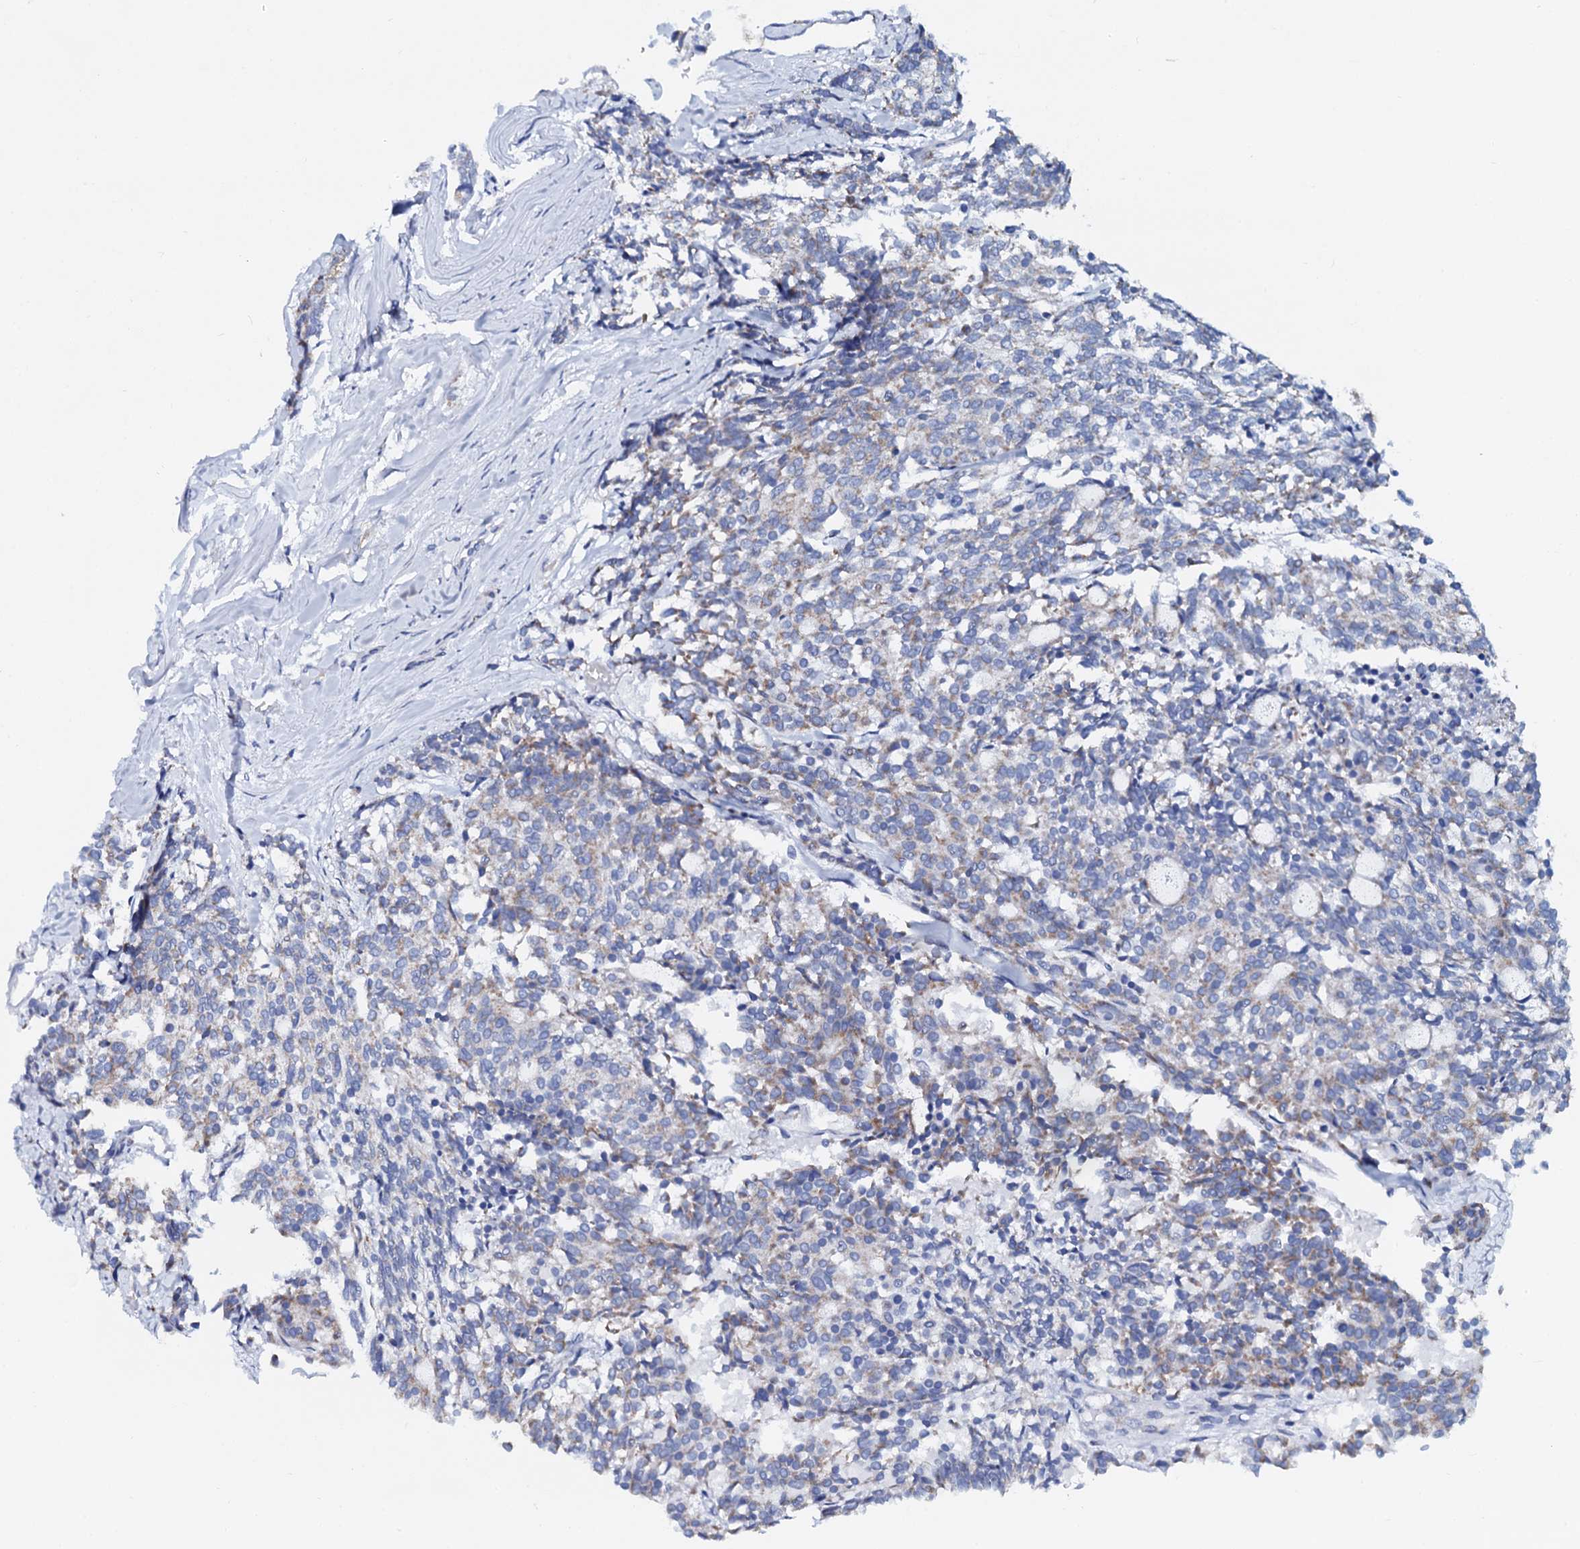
{"staining": {"intensity": "weak", "quantity": "<25%", "location": "cytoplasmic/membranous"}, "tissue": "carcinoid", "cell_type": "Tumor cells", "image_type": "cancer", "snomed": [{"axis": "morphology", "description": "Carcinoid, malignant, NOS"}, {"axis": "topography", "description": "Pancreas"}], "caption": "The immunohistochemistry (IHC) photomicrograph has no significant expression in tumor cells of carcinoid tissue.", "gene": "SLC37A4", "patient": {"sex": "female", "age": 54}}